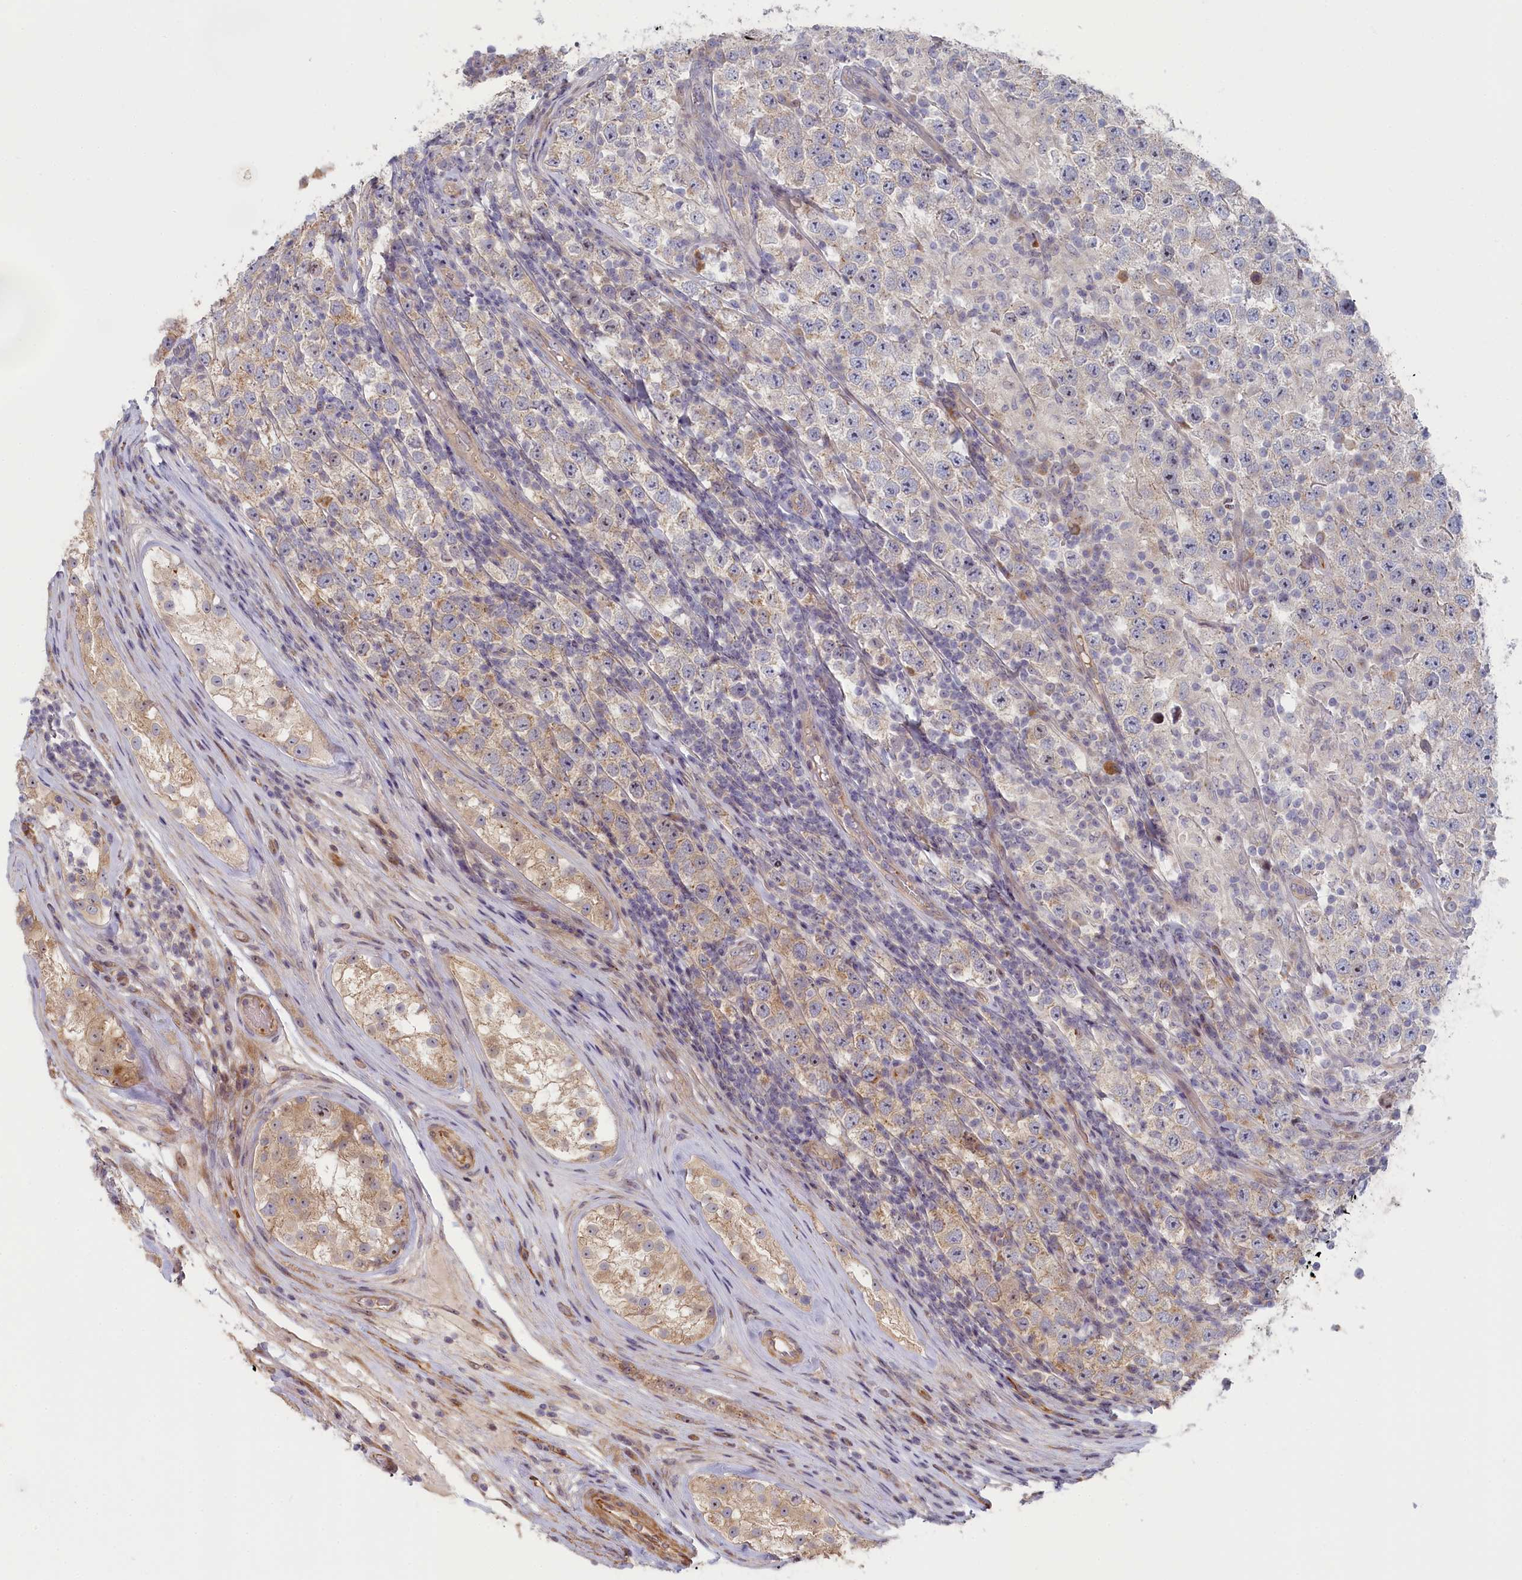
{"staining": {"intensity": "moderate", "quantity": "<25%", "location": "cytoplasmic/membranous"}, "tissue": "testis cancer", "cell_type": "Tumor cells", "image_type": "cancer", "snomed": [{"axis": "morphology", "description": "Normal tissue, NOS"}, {"axis": "morphology", "description": "Urothelial carcinoma, High grade"}, {"axis": "morphology", "description": "Seminoma, NOS"}, {"axis": "morphology", "description": "Carcinoma, Embryonal, NOS"}, {"axis": "topography", "description": "Urinary bladder"}, {"axis": "topography", "description": "Testis"}], "caption": "An image showing moderate cytoplasmic/membranous positivity in approximately <25% of tumor cells in testis high-grade urothelial carcinoma, as visualized by brown immunohistochemical staining.", "gene": "INTS4", "patient": {"sex": "male", "age": 41}}